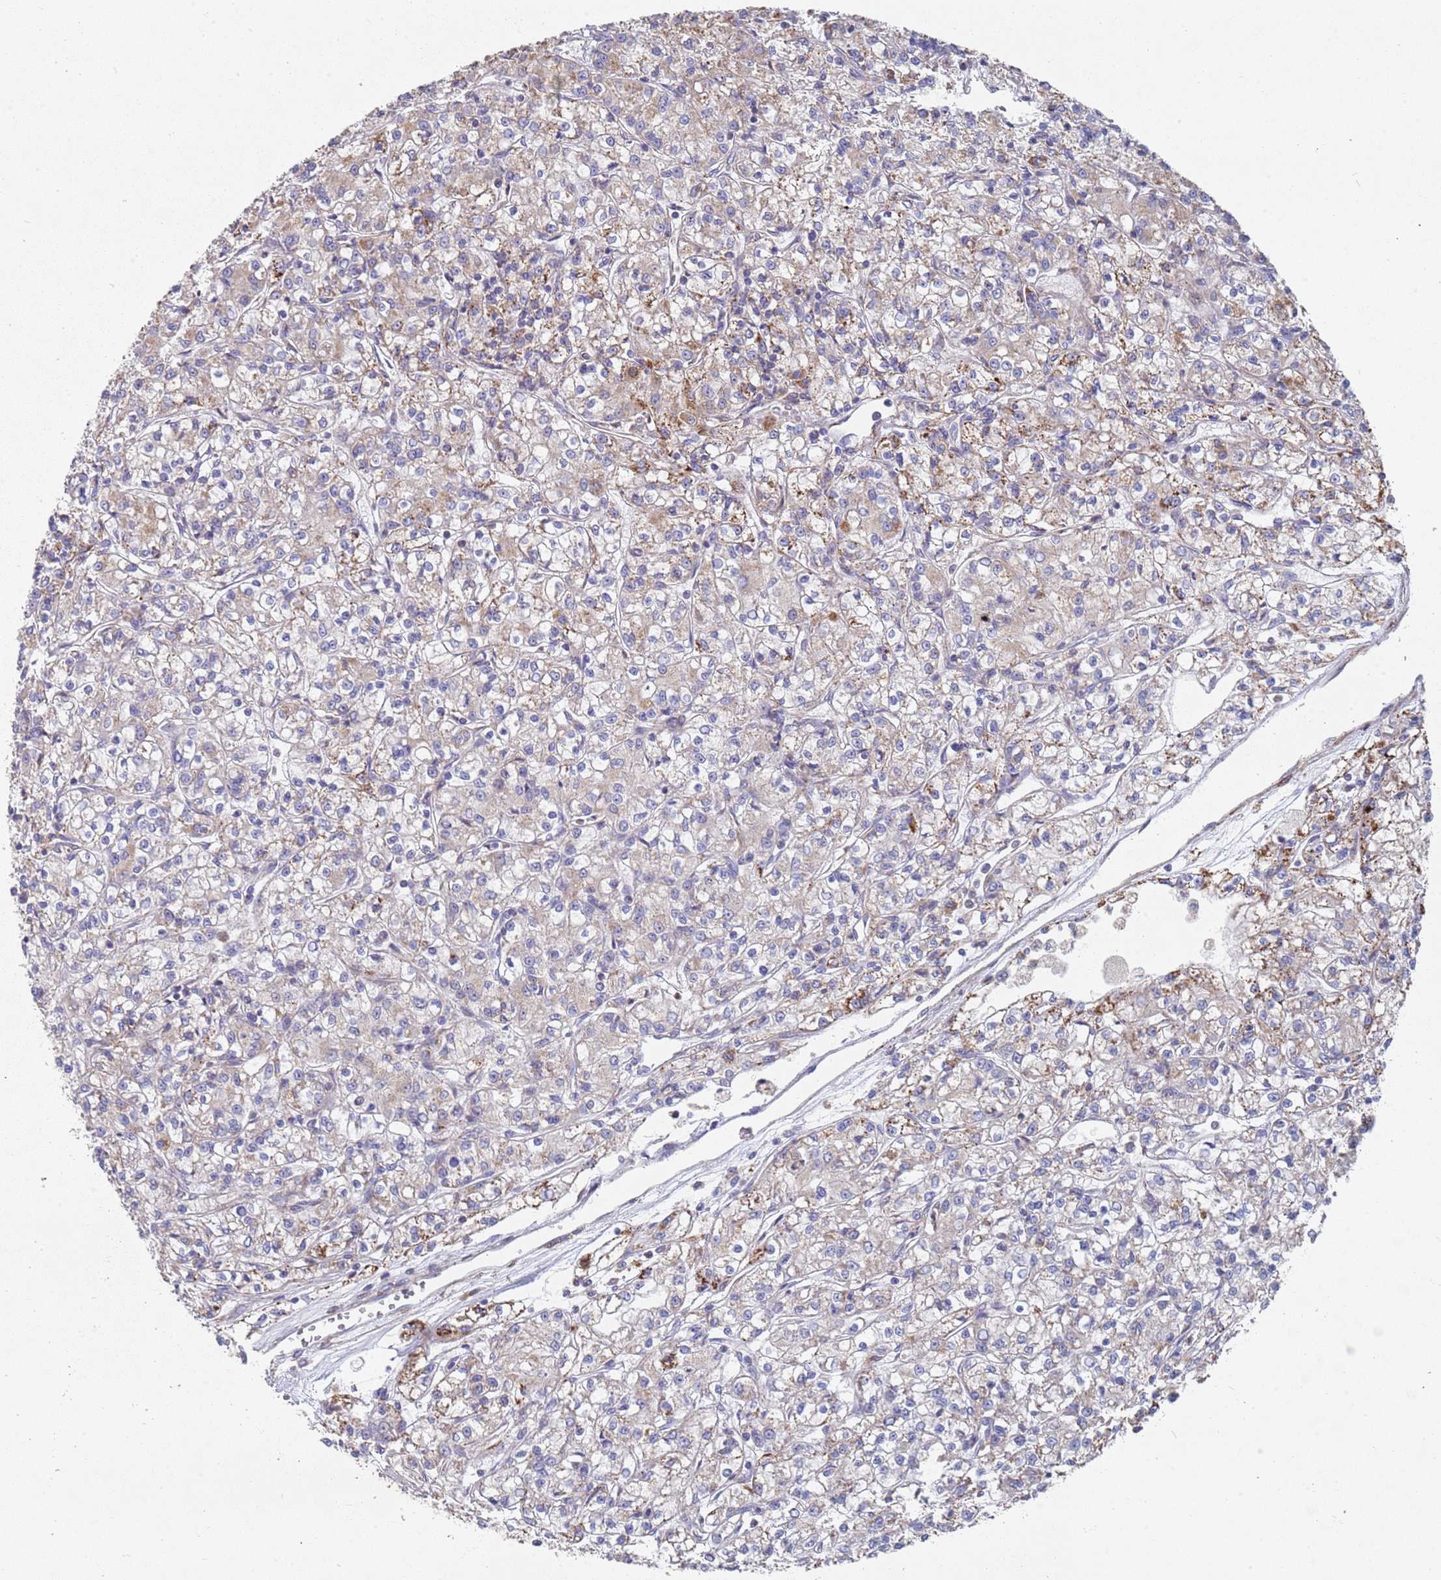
{"staining": {"intensity": "moderate", "quantity": "<25%", "location": "cytoplasmic/membranous"}, "tissue": "renal cancer", "cell_type": "Tumor cells", "image_type": "cancer", "snomed": [{"axis": "morphology", "description": "Adenocarcinoma, NOS"}, {"axis": "topography", "description": "Kidney"}], "caption": "Renal adenocarcinoma tissue shows moderate cytoplasmic/membranous staining in approximately <25% of tumor cells Using DAB (brown) and hematoxylin (blue) stains, captured at high magnification using brightfield microscopy.", "gene": "WDFY3", "patient": {"sex": "female", "age": 59}}